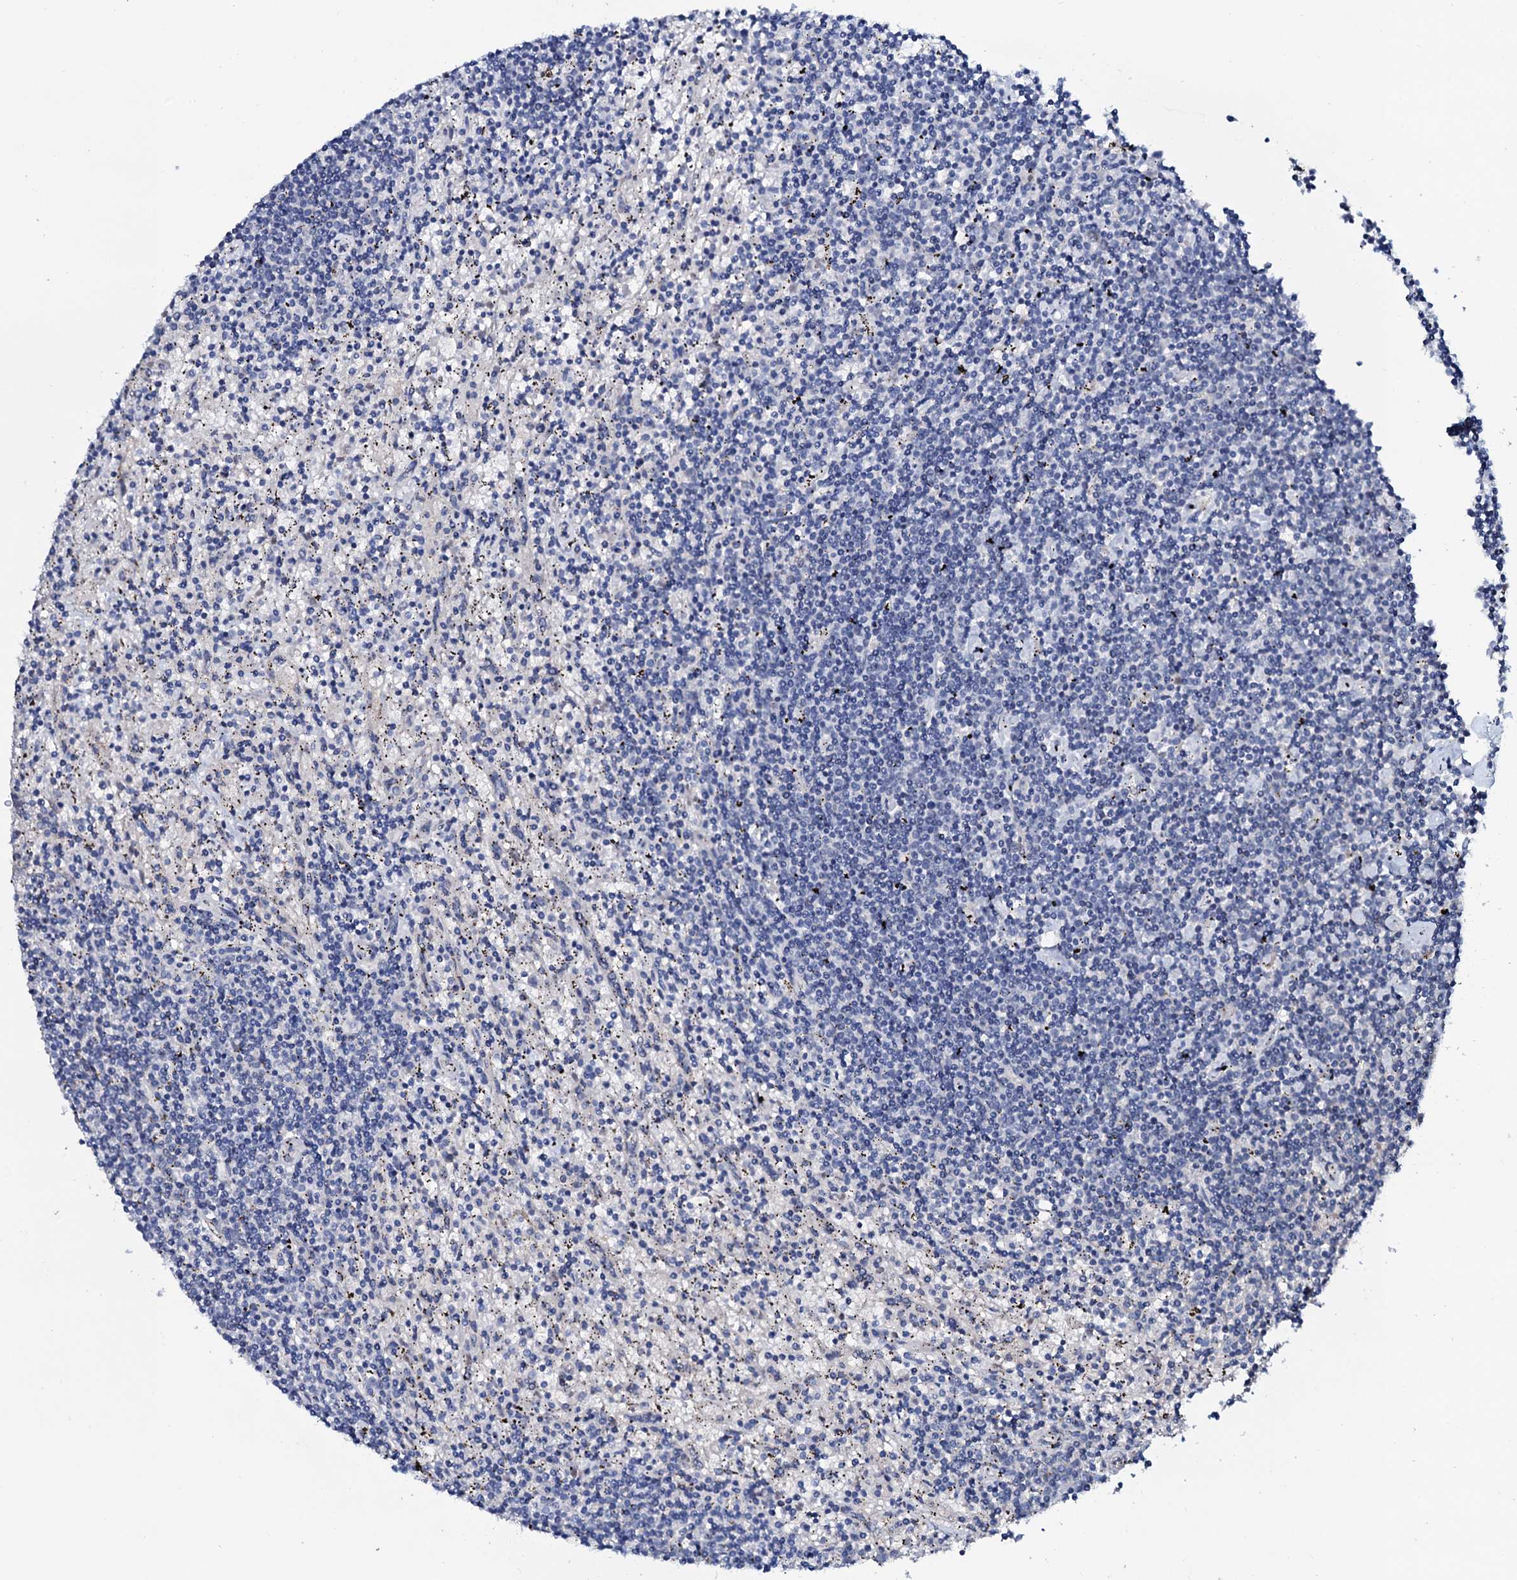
{"staining": {"intensity": "negative", "quantity": "none", "location": "none"}, "tissue": "lymphoma", "cell_type": "Tumor cells", "image_type": "cancer", "snomed": [{"axis": "morphology", "description": "Malignant lymphoma, non-Hodgkin's type, Low grade"}, {"axis": "topography", "description": "Spleen"}], "caption": "A histopathology image of human low-grade malignant lymphoma, non-Hodgkin's type is negative for staining in tumor cells.", "gene": "PPP1R3D", "patient": {"sex": "male", "age": 76}}